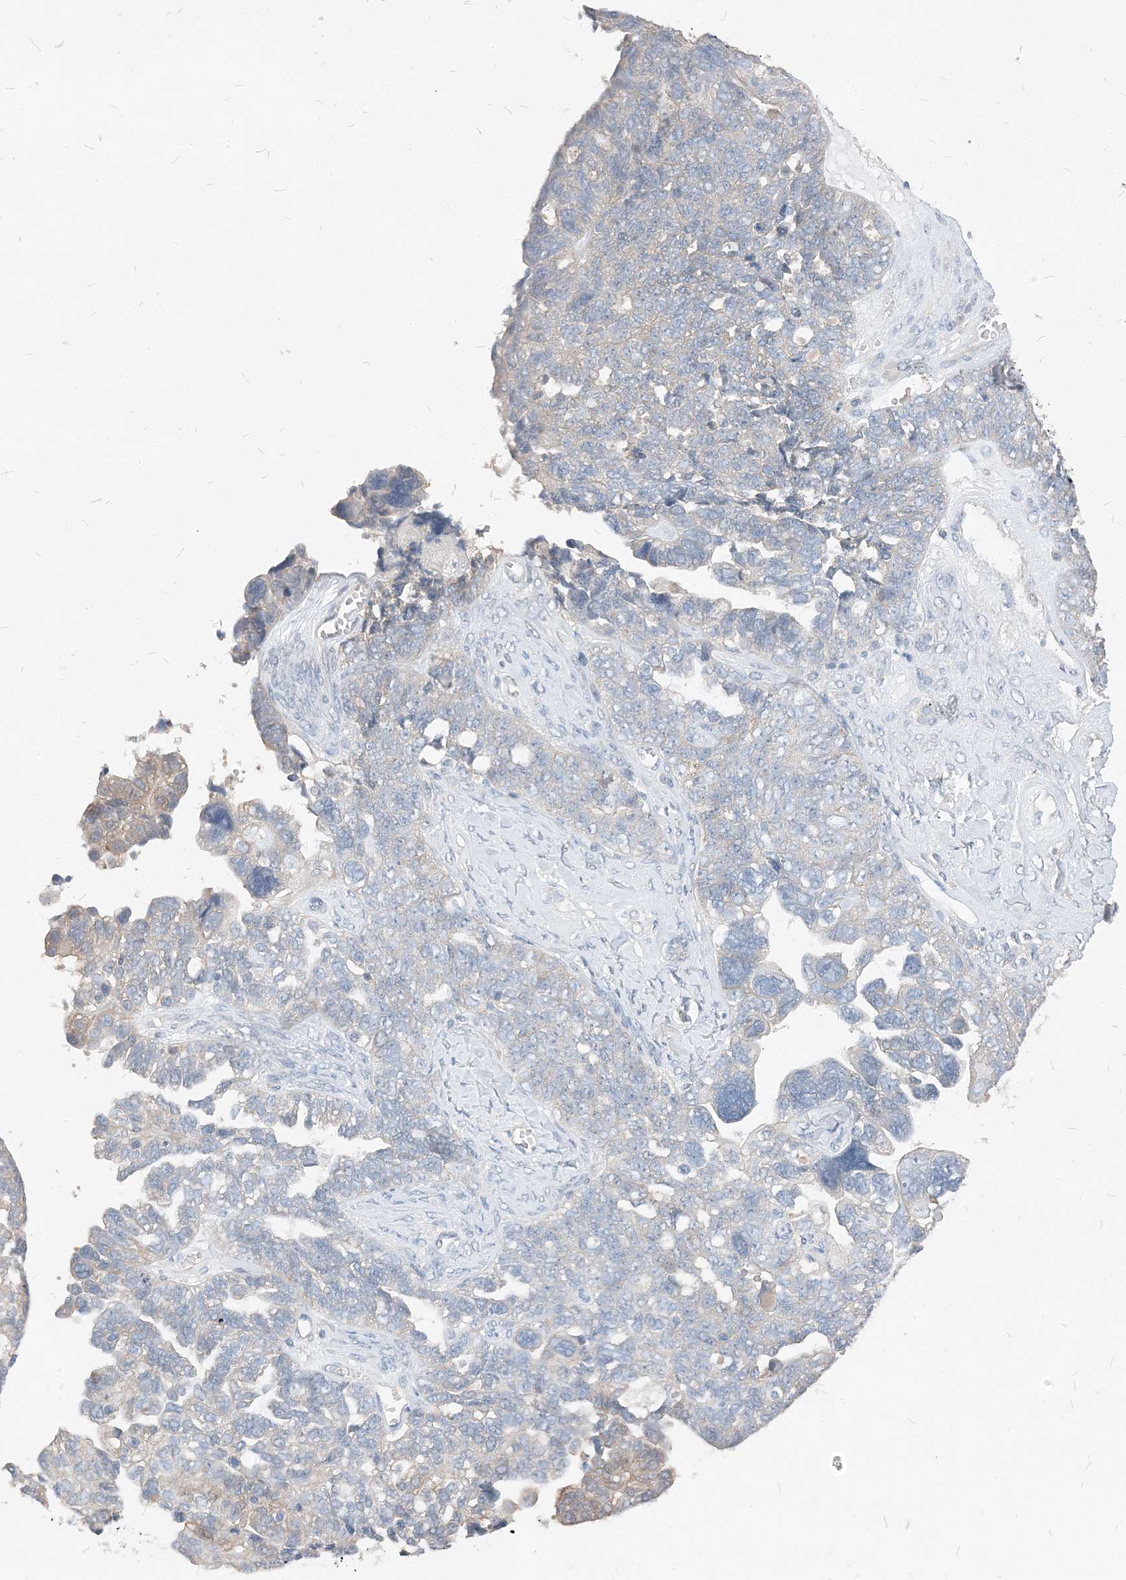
{"staining": {"intensity": "negative", "quantity": "none", "location": "none"}, "tissue": "ovarian cancer", "cell_type": "Tumor cells", "image_type": "cancer", "snomed": [{"axis": "morphology", "description": "Cystadenocarcinoma, serous, NOS"}, {"axis": "topography", "description": "Ovary"}], "caption": "Micrograph shows no protein staining in tumor cells of ovarian cancer (serous cystadenocarcinoma) tissue.", "gene": "NCOA7", "patient": {"sex": "female", "age": 79}}